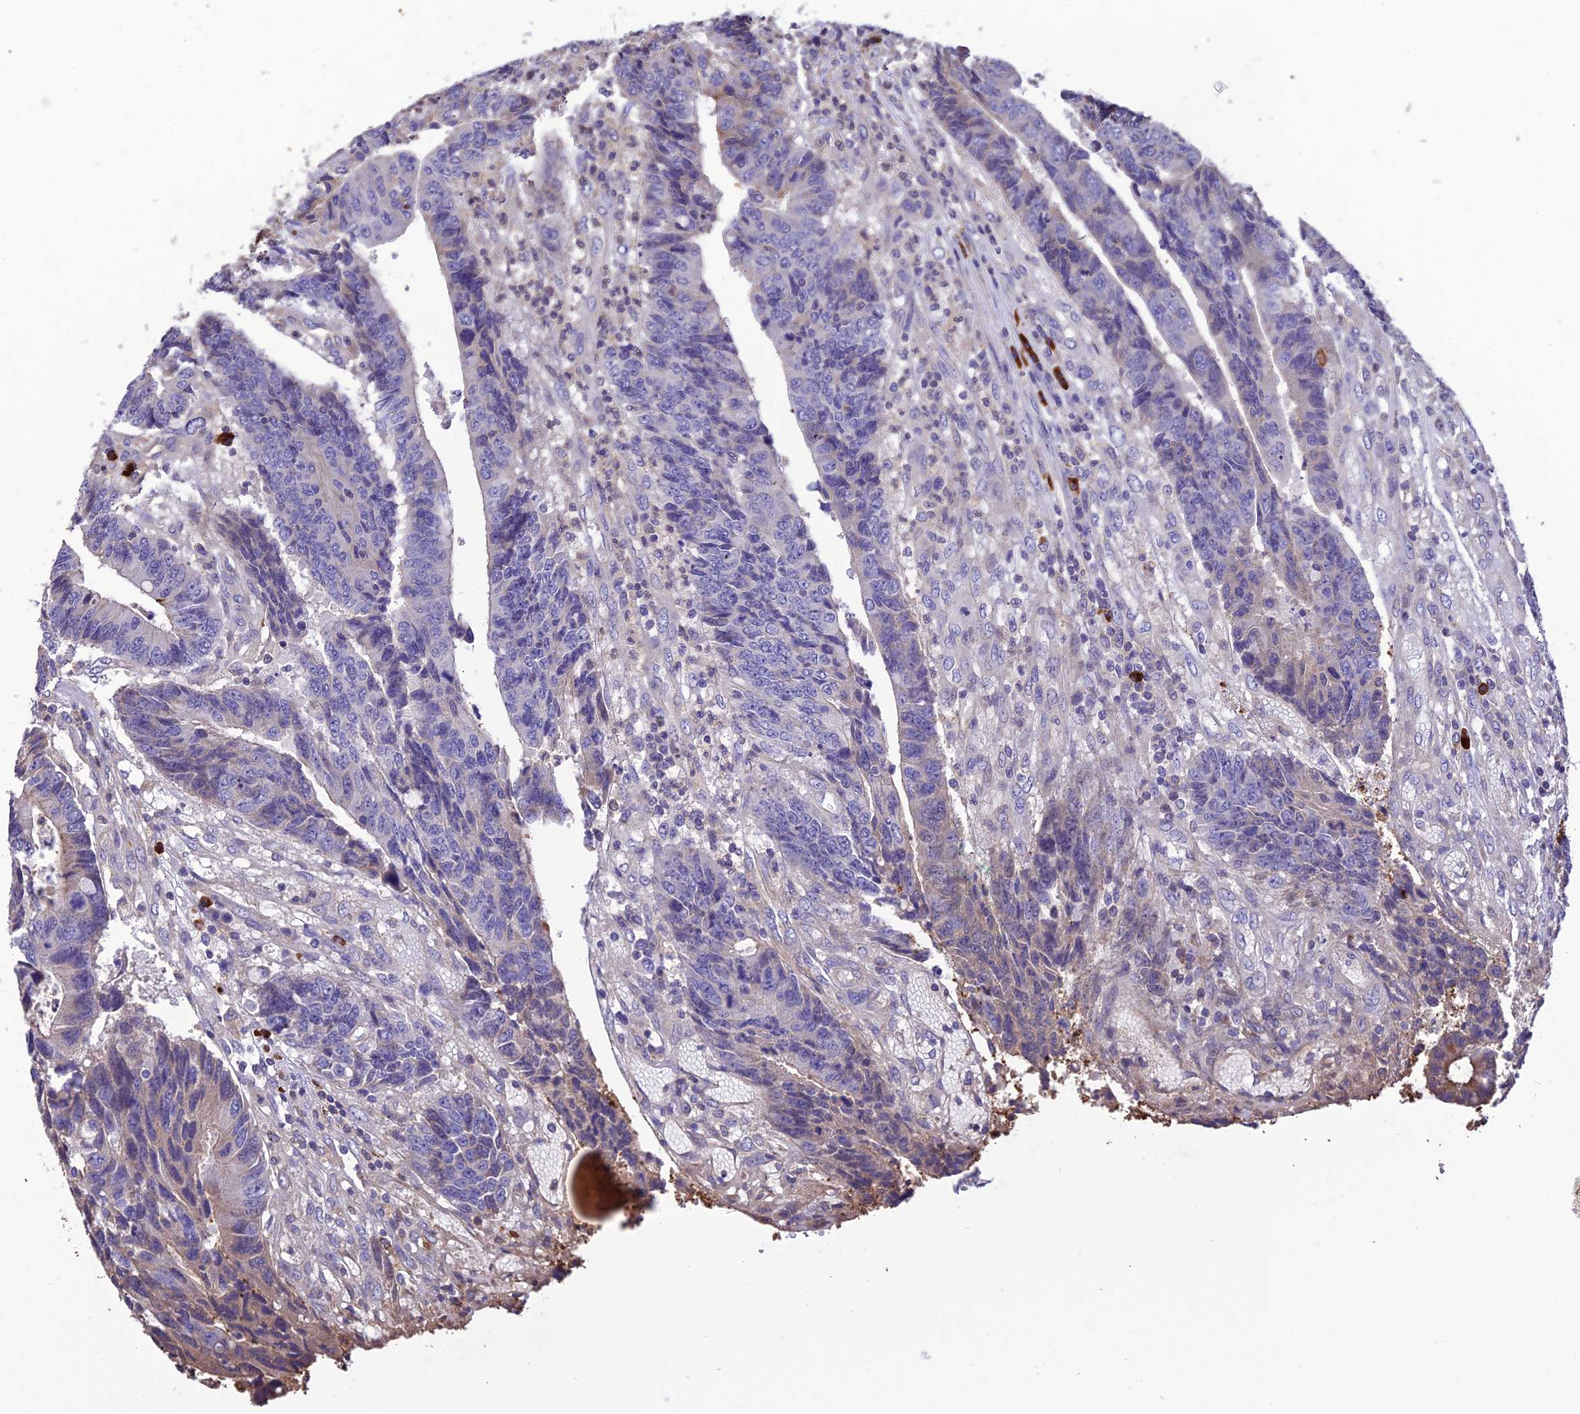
{"staining": {"intensity": "weak", "quantity": "<25%", "location": "cytoplasmic/membranous"}, "tissue": "colorectal cancer", "cell_type": "Tumor cells", "image_type": "cancer", "snomed": [{"axis": "morphology", "description": "Adenocarcinoma, NOS"}, {"axis": "topography", "description": "Rectum"}], "caption": "A histopathology image of human colorectal cancer is negative for staining in tumor cells.", "gene": "MIOS", "patient": {"sex": "male", "age": 84}}